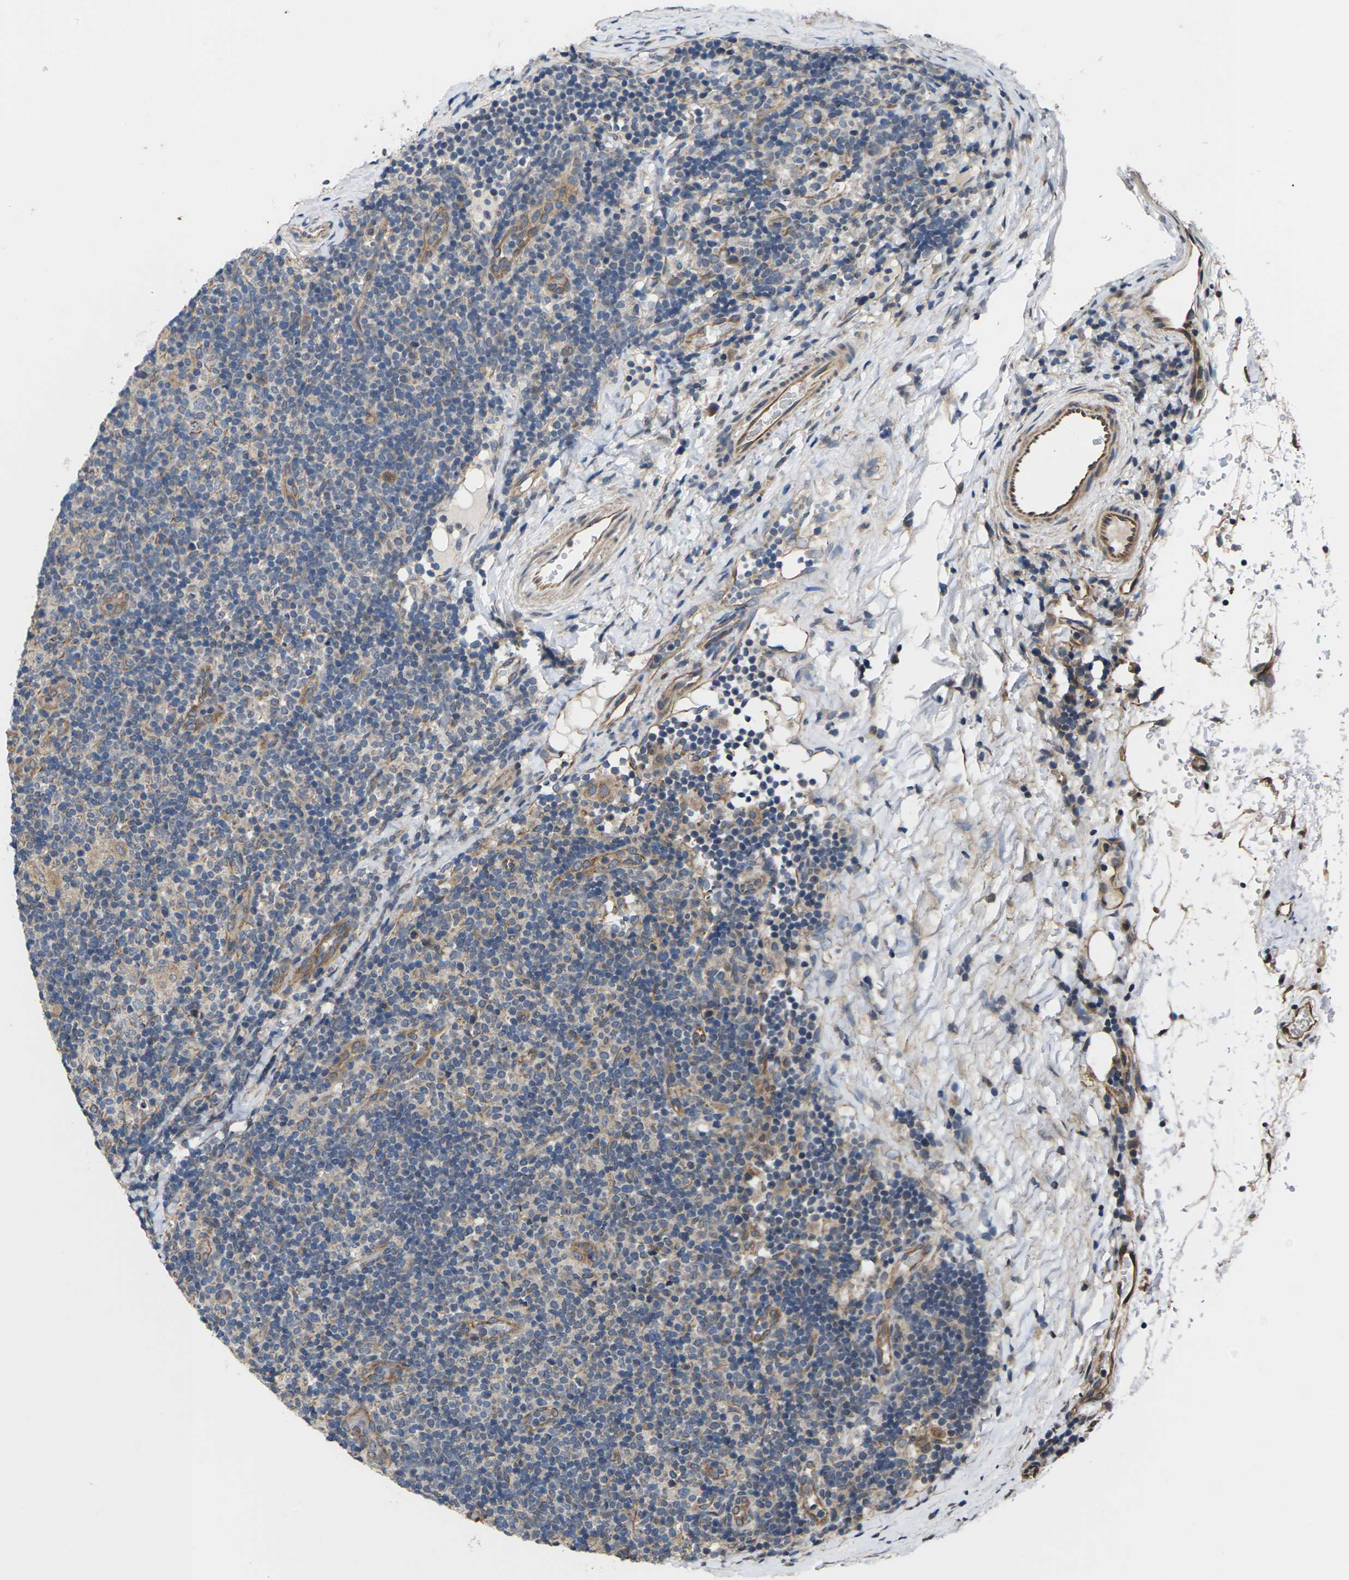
{"staining": {"intensity": "moderate", "quantity": ">75%", "location": "cytoplasmic/membranous"}, "tissue": "lymphoma", "cell_type": "Tumor cells", "image_type": "cancer", "snomed": [{"axis": "morphology", "description": "Hodgkin's disease, NOS"}, {"axis": "topography", "description": "Lymph node"}], "caption": "This micrograph displays immunohistochemistry staining of human Hodgkin's disease, with medium moderate cytoplasmic/membranous staining in about >75% of tumor cells.", "gene": "DKK2", "patient": {"sex": "female", "age": 57}}